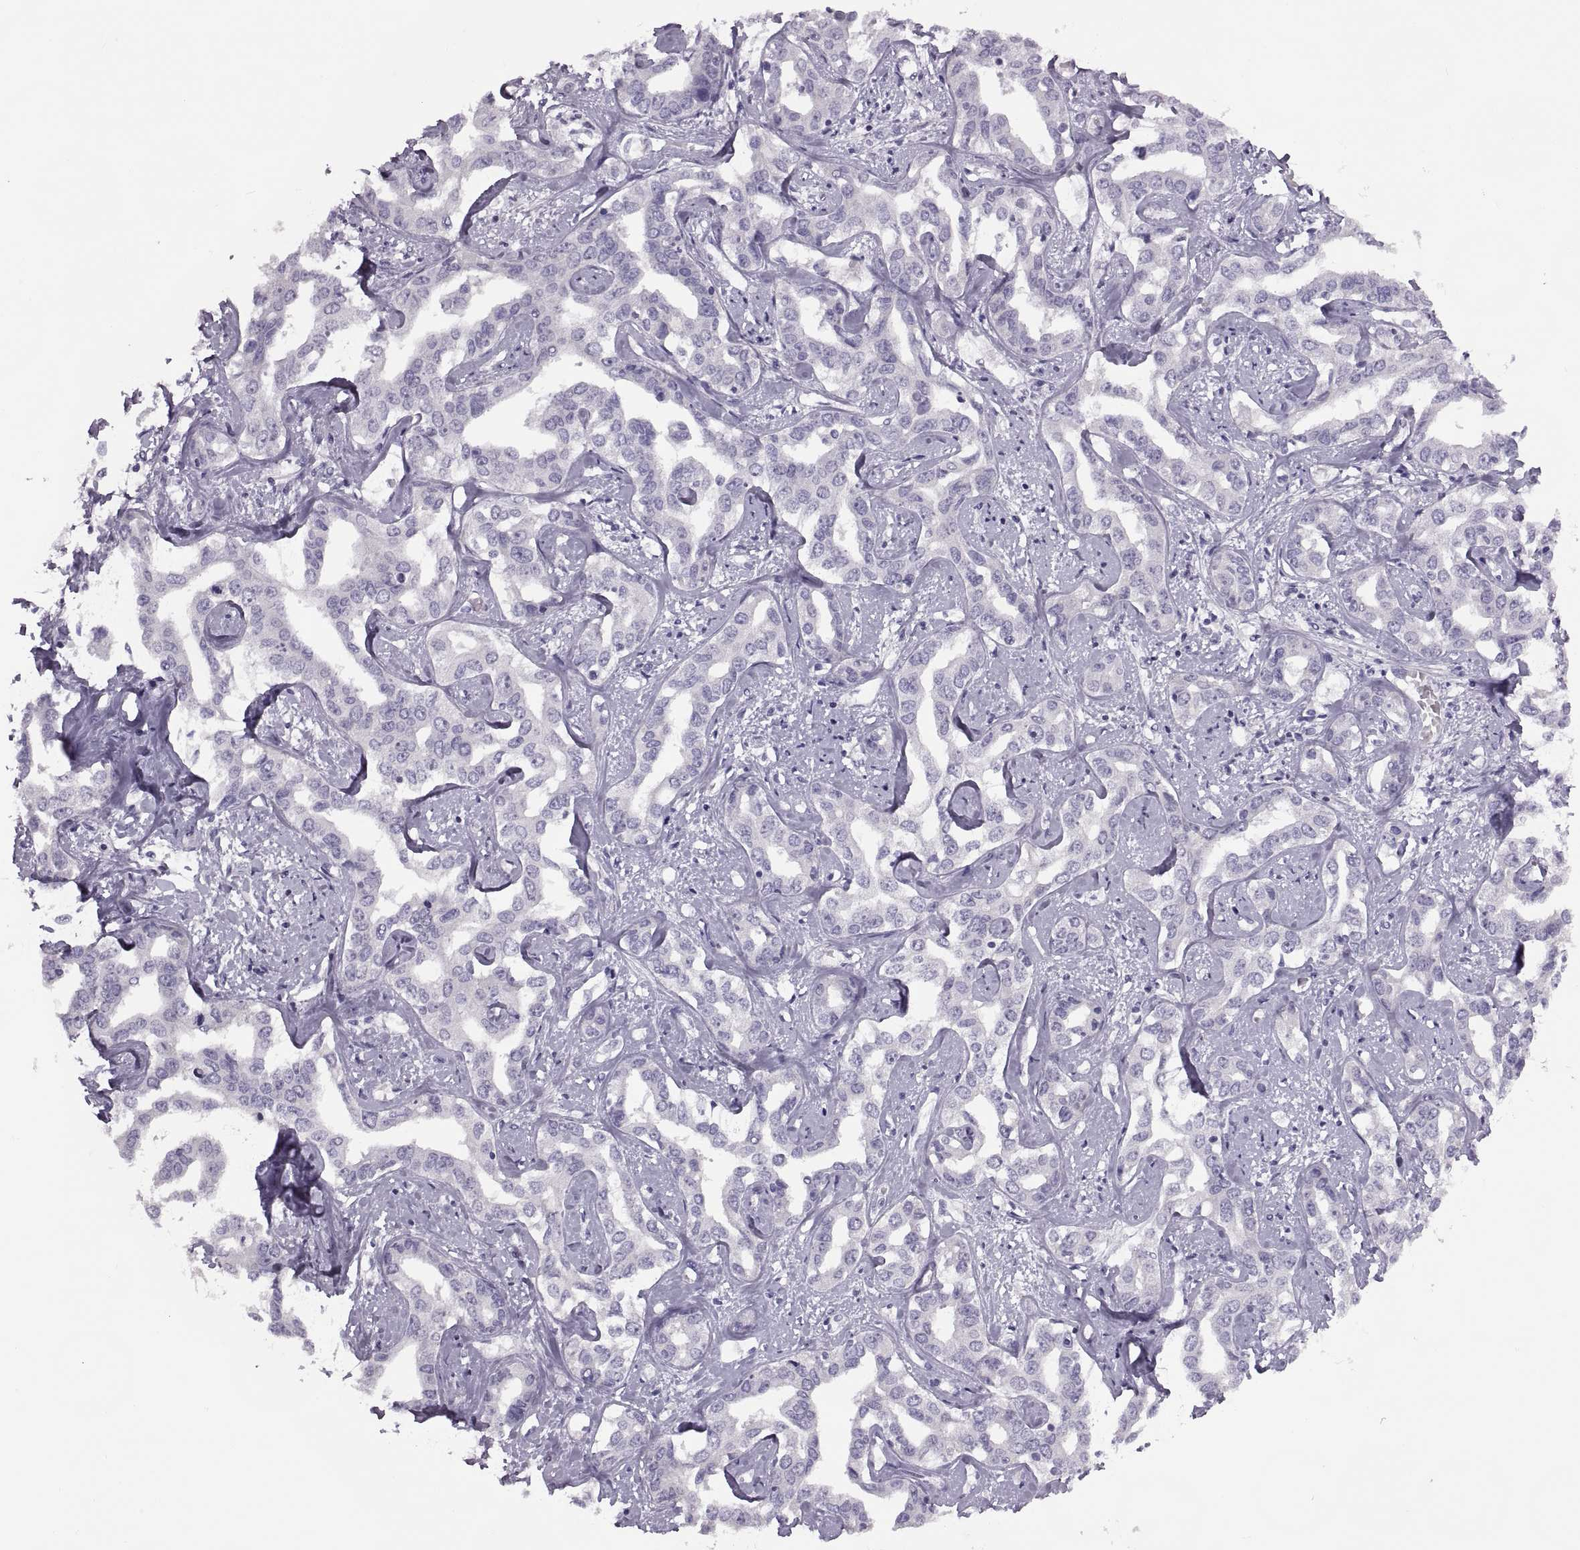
{"staining": {"intensity": "negative", "quantity": "none", "location": "none"}, "tissue": "liver cancer", "cell_type": "Tumor cells", "image_type": "cancer", "snomed": [{"axis": "morphology", "description": "Cholangiocarcinoma"}, {"axis": "topography", "description": "Liver"}], "caption": "An IHC image of liver cholangiocarcinoma is shown. There is no staining in tumor cells of liver cholangiocarcinoma. The staining is performed using DAB (3,3'-diaminobenzidine) brown chromogen with nuclei counter-stained in using hematoxylin.", "gene": "RSPH6A", "patient": {"sex": "male", "age": 59}}